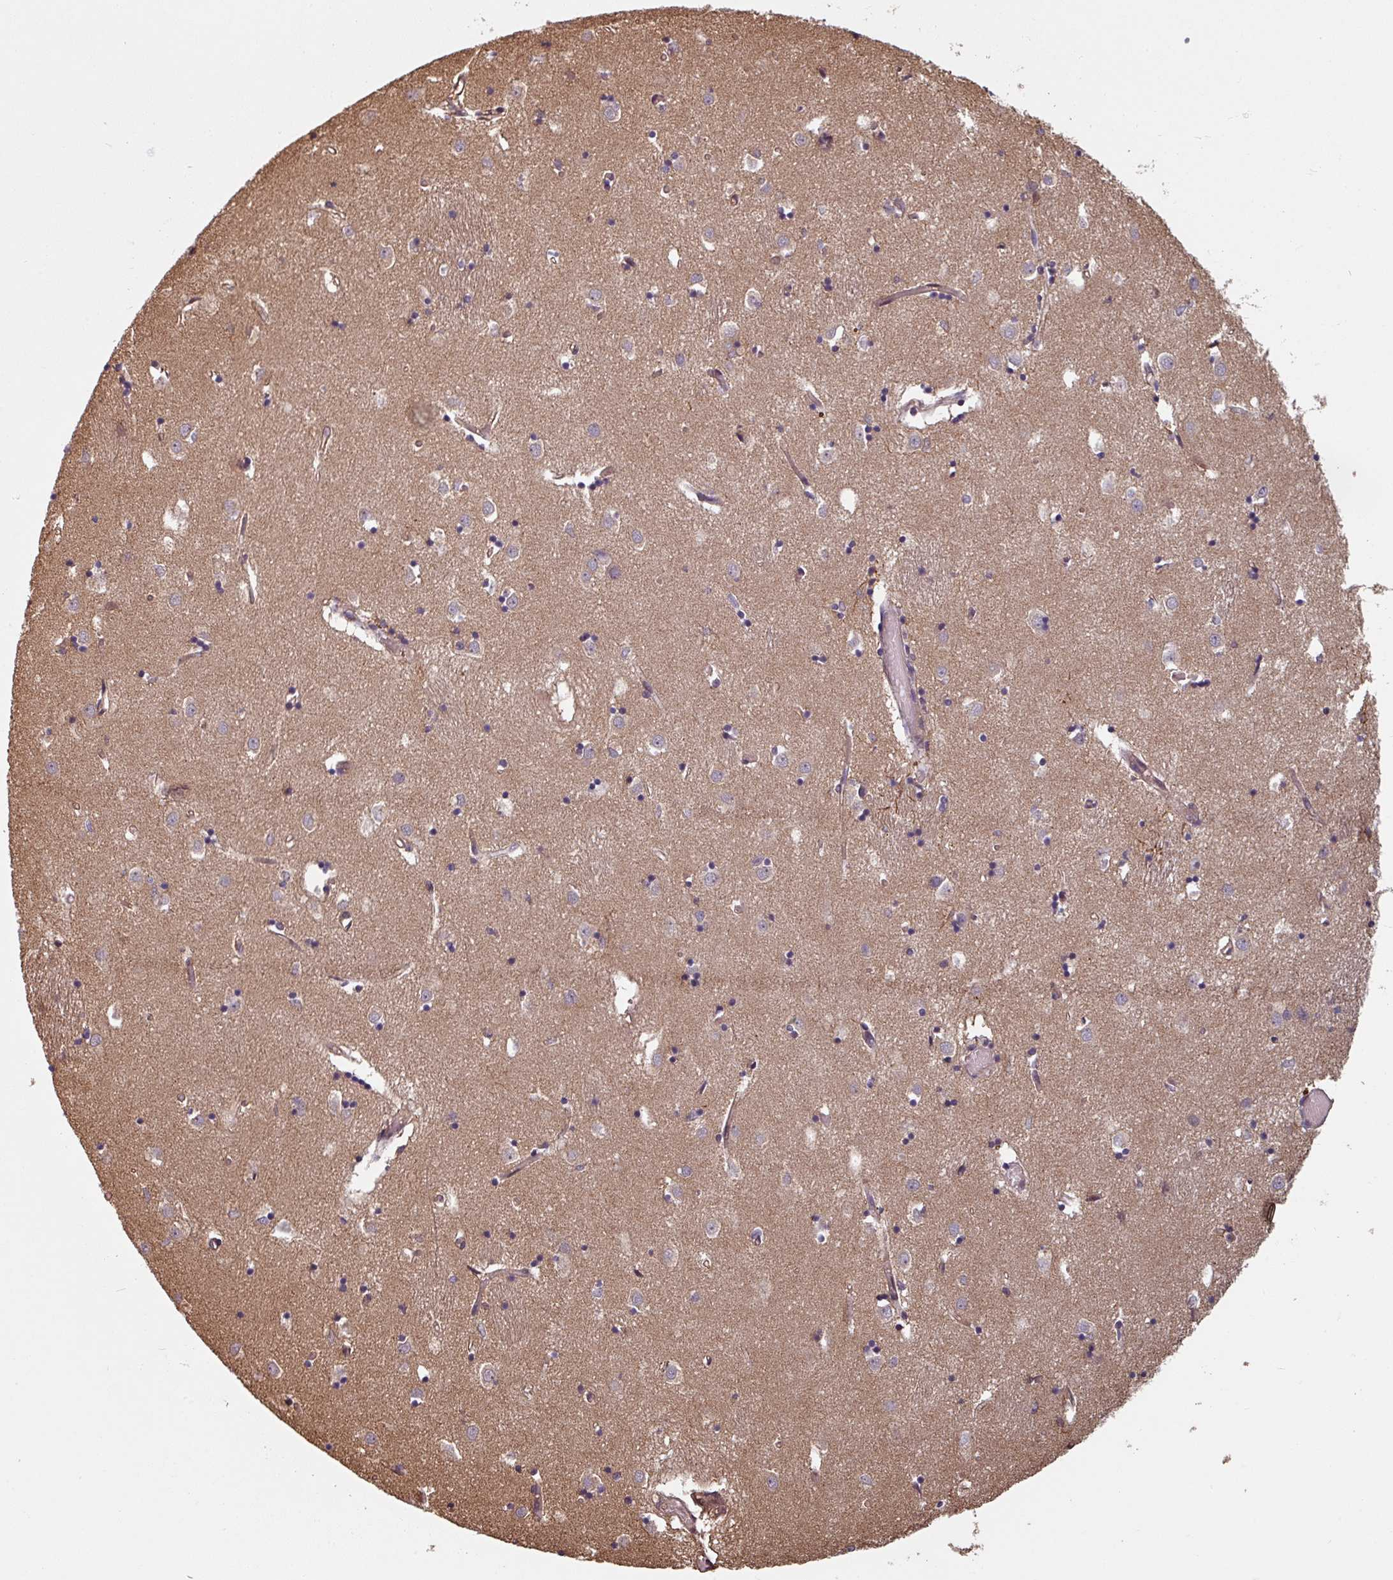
{"staining": {"intensity": "negative", "quantity": "none", "location": "none"}, "tissue": "caudate", "cell_type": "Glial cells", "image_type": "normal", "snomed": [{"axis": "morphology", "description": "Normal tissue, NOS"}, {"axis": "topography", "description": "Lateral ventricle wall"}], "caption": "Immunohistochemistry image of unremarkable caudate stained for a protein (brown), which shows no positivity in glial cells.", "gene": "EID1", "patient": {"sex": "male", "age": 70}}